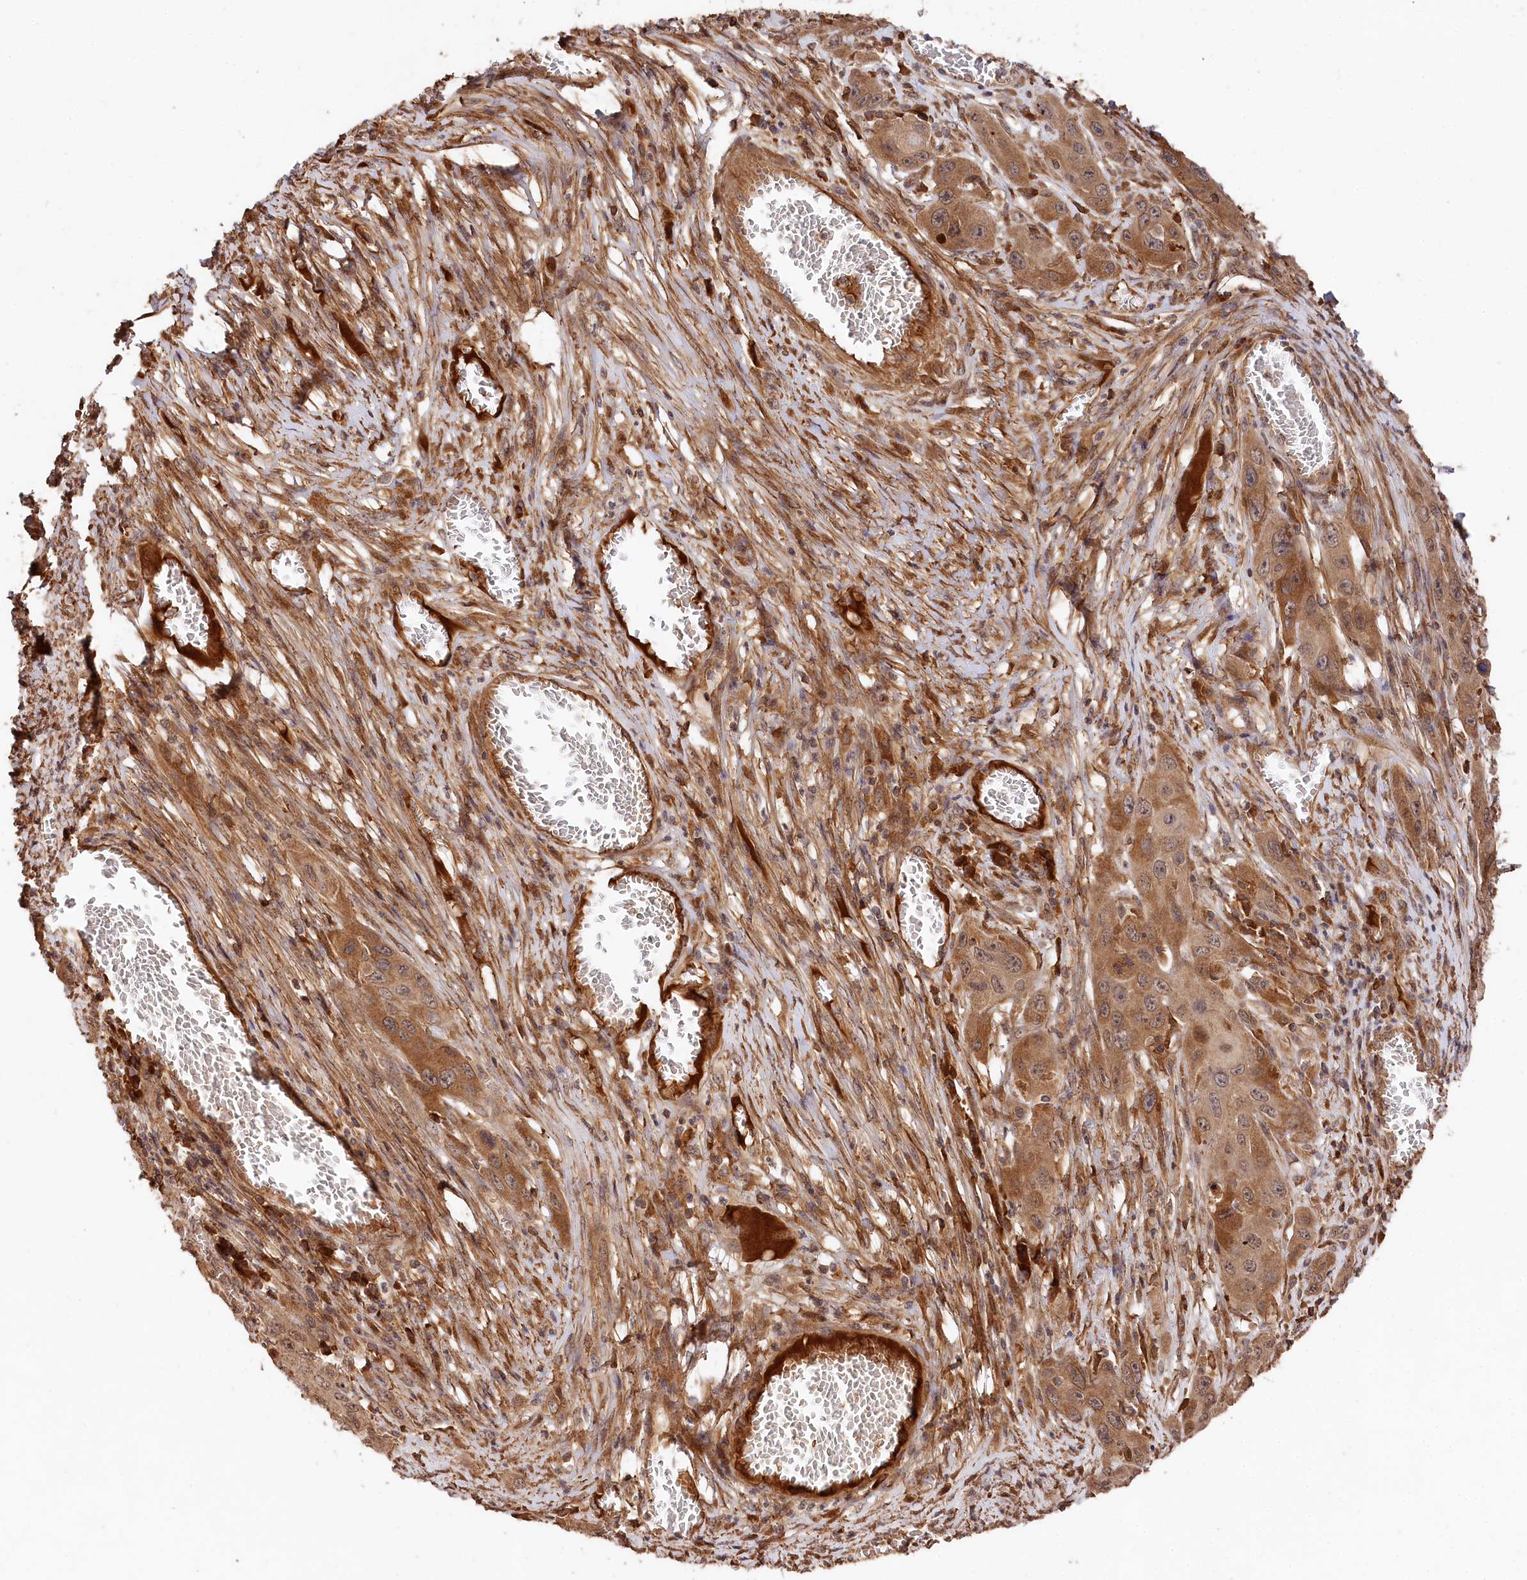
{"staining": {"intensity": "moderate", "quantity": "25%-75%", "location": "cytoplasmic/membranous"}, "tissue": "skin cancer", "cell_type": "Tumor cells", "image_type": "cancer", "snomed": [{"axis": "morphology", "description": "Squamous cell carcinoma, NOS"}, {"axis": "topography", "description": "Skin"}], "caption": "This micrograph shows immunohistochemistry (IHC) staining of squamous cell carcinoma (skin), with medium moderate cytoplasmic/membranous staining in about 25%-75% of tumor cells.", "gene": "MCF2L2", "patient": {"sex": "male", "age": 55}}